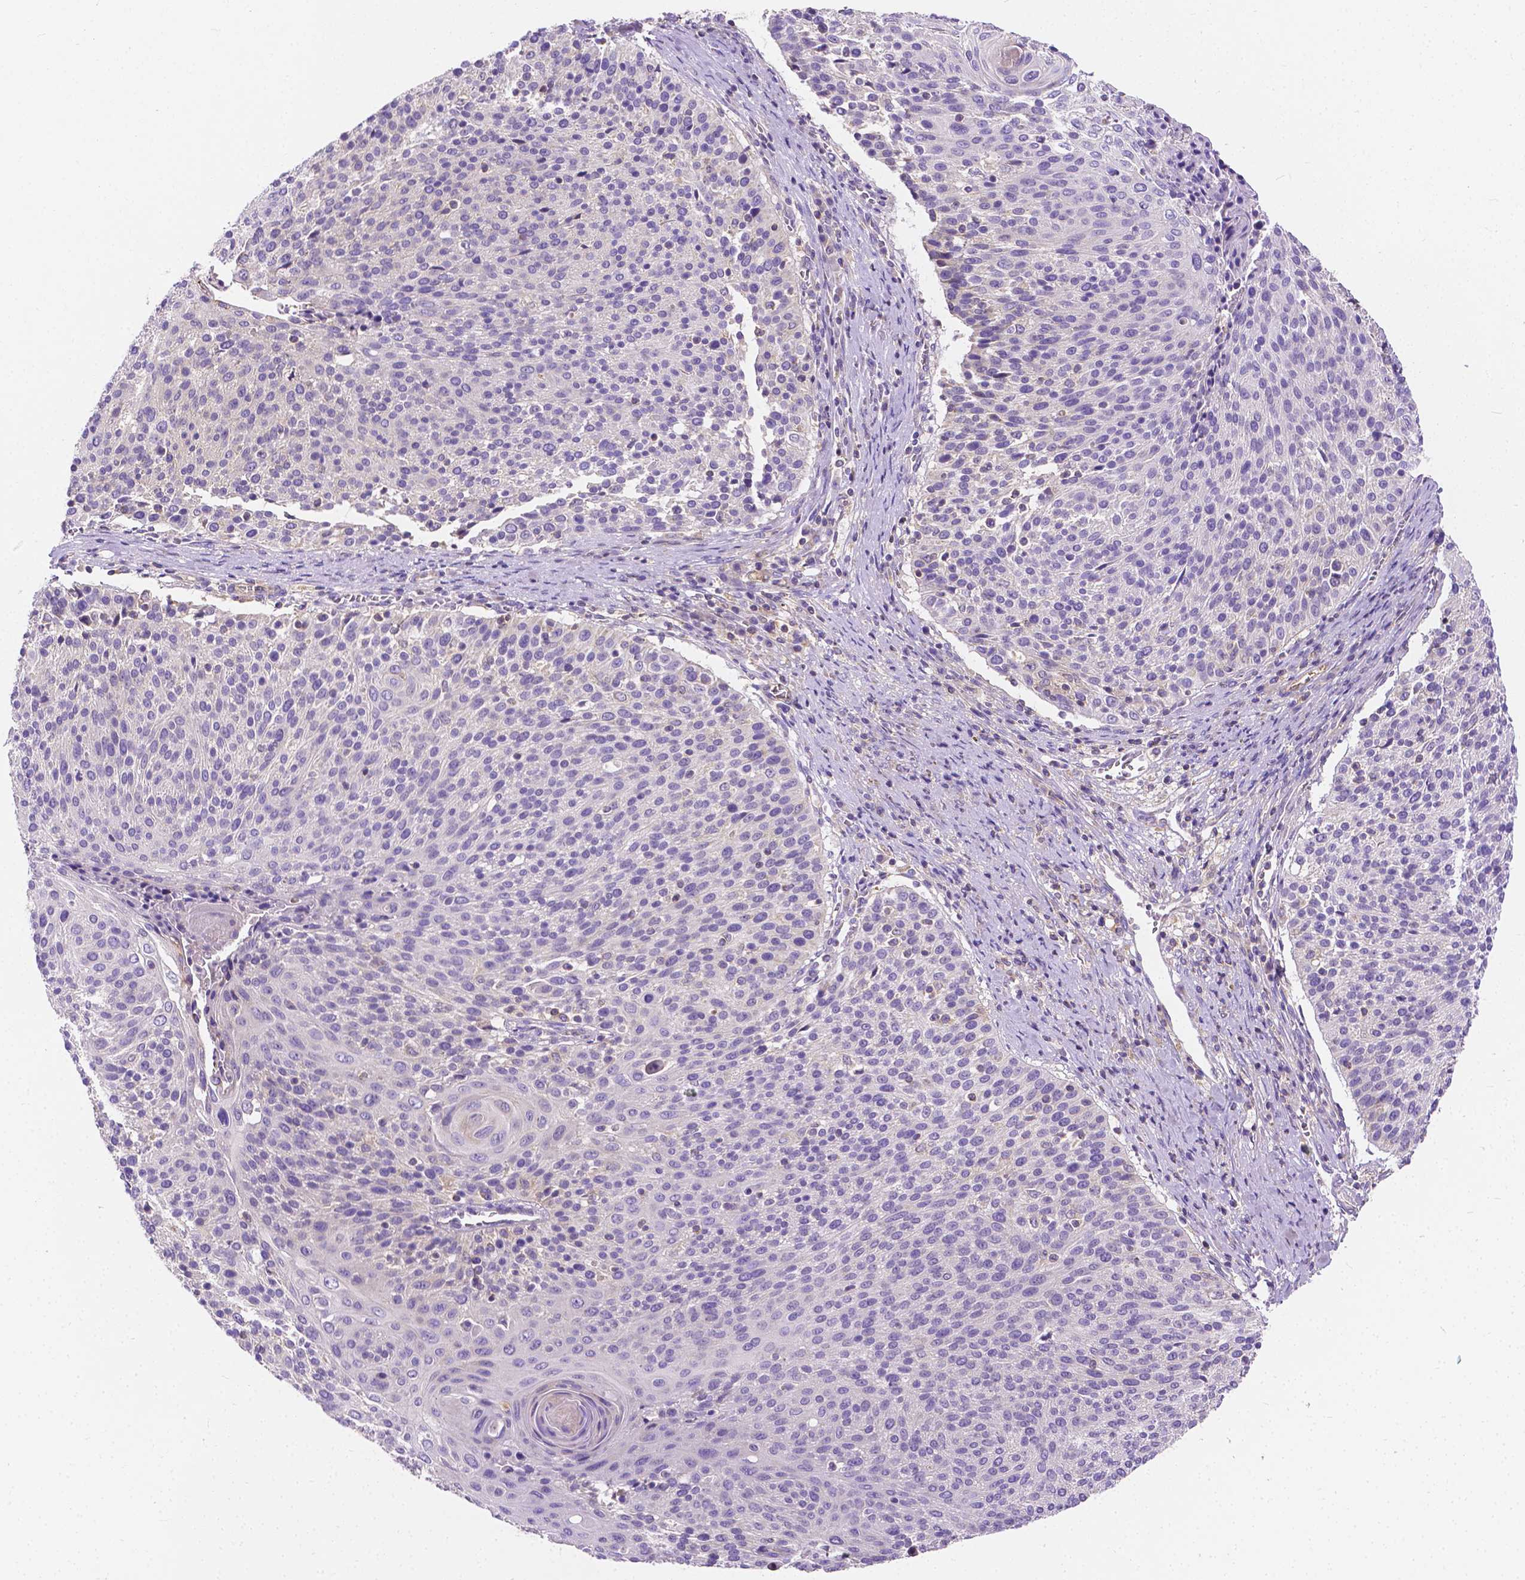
{"staining": {"intensity": "negative", "quantity": "none", "location": "none"}, "tissue": "cervical cancer", "cell_type": "Tumor cells", "image_type": "cancer", "snomed": [{"axis": "morphology", "description": "Squamous cell carcinoma, NOS"}, {"axis": "topography", "description": "Cervix"}], "caption": "DAB (3,3'-diaminobenzidine) immunohistochemical staining of cervical cancer demonstrates no significant positivity in tumor cells. (DAB IHC with hematoxylin counter stain).", "gene": "RAB20", "patient": {"sex": "female", "age": 31}}